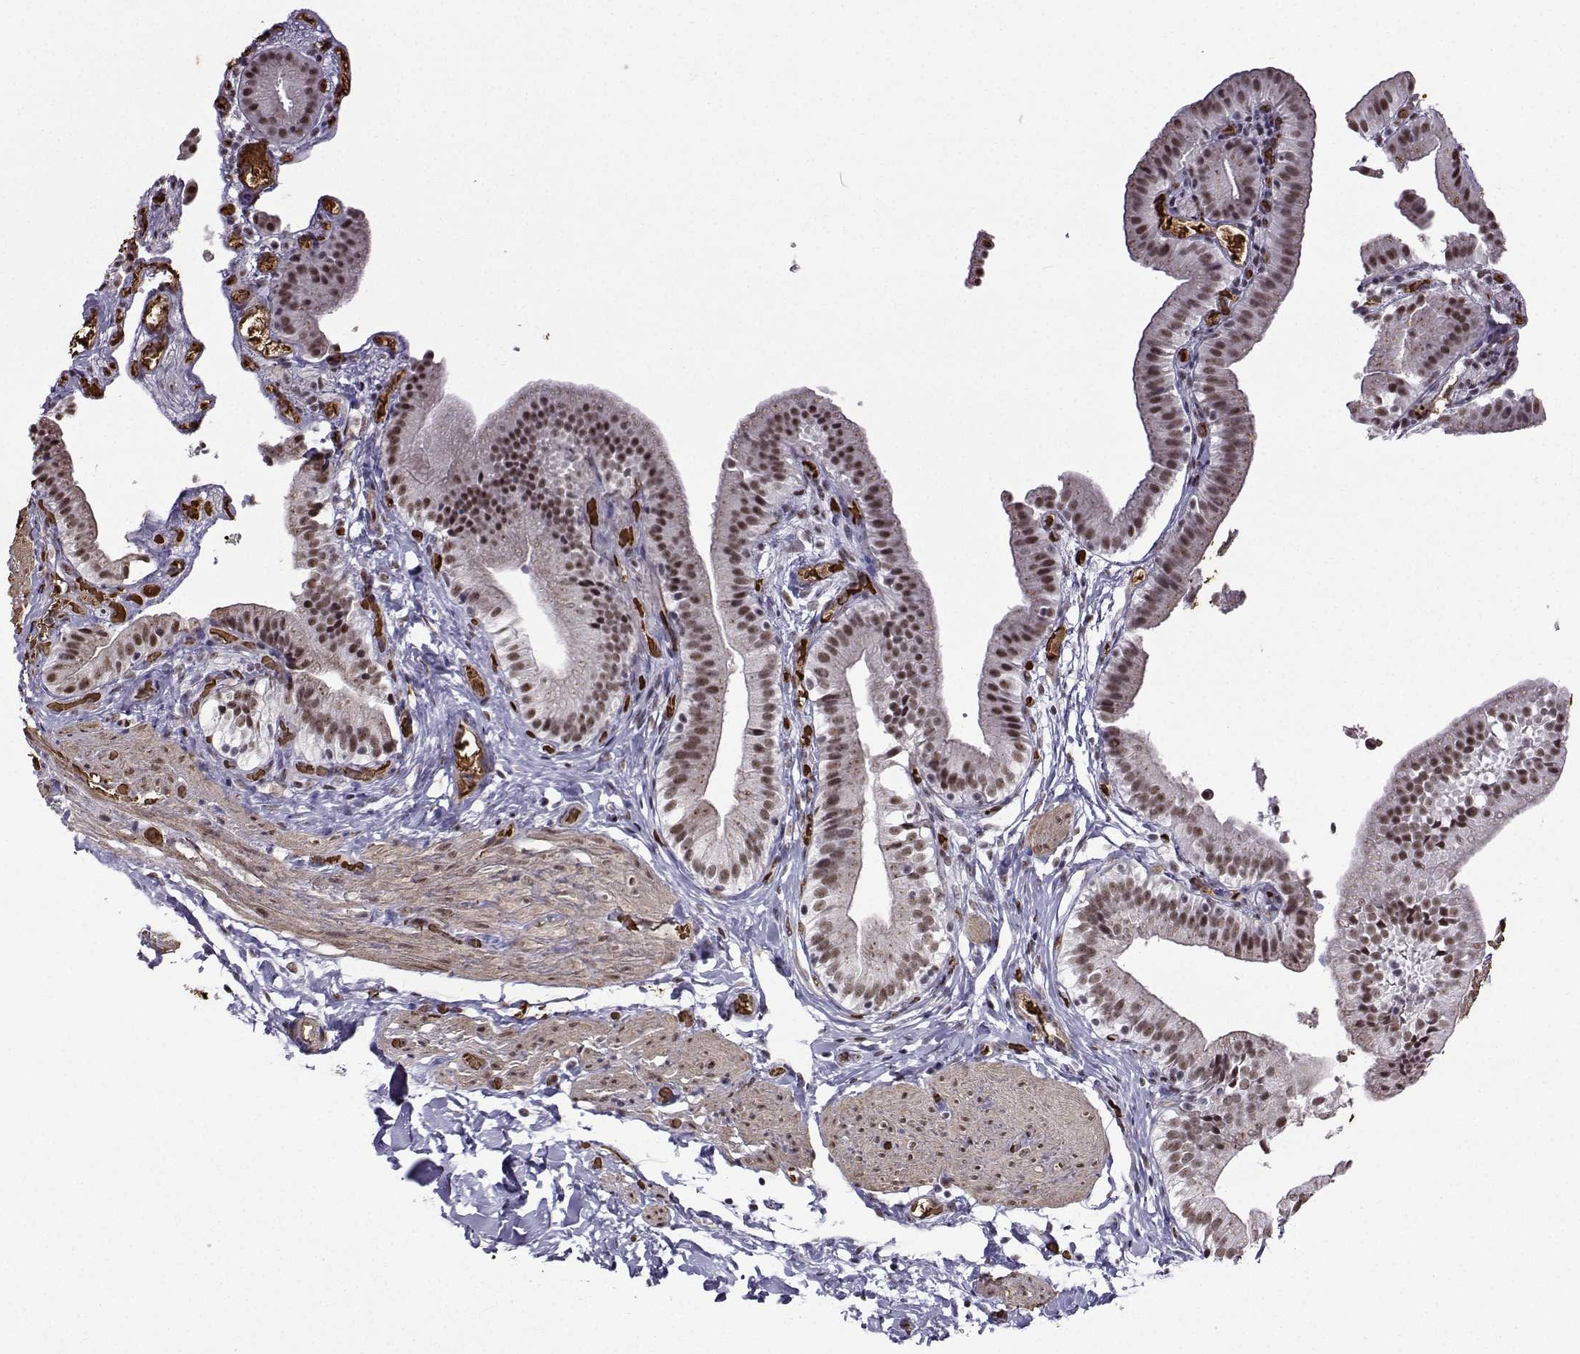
{"staining": {"intensity": "weak", "quantity": ">75%", "location": "nuclear"}, "tissue": "gallbladder", "cell_type": "Glandular cells", "image_type": "normal", "snomed": [{"axis": "morphology", "description": "Normal tissue, NOS"}, {"axis": "topography", "description": "Gallbladder"}], "caption": "Weak nuclear protein staining is identified in about >75% of glandular cells in gallbladder. Nuclei are stained in blue.", "gene": "CCNK", "patient": {"sex": "female", "age": 47}}